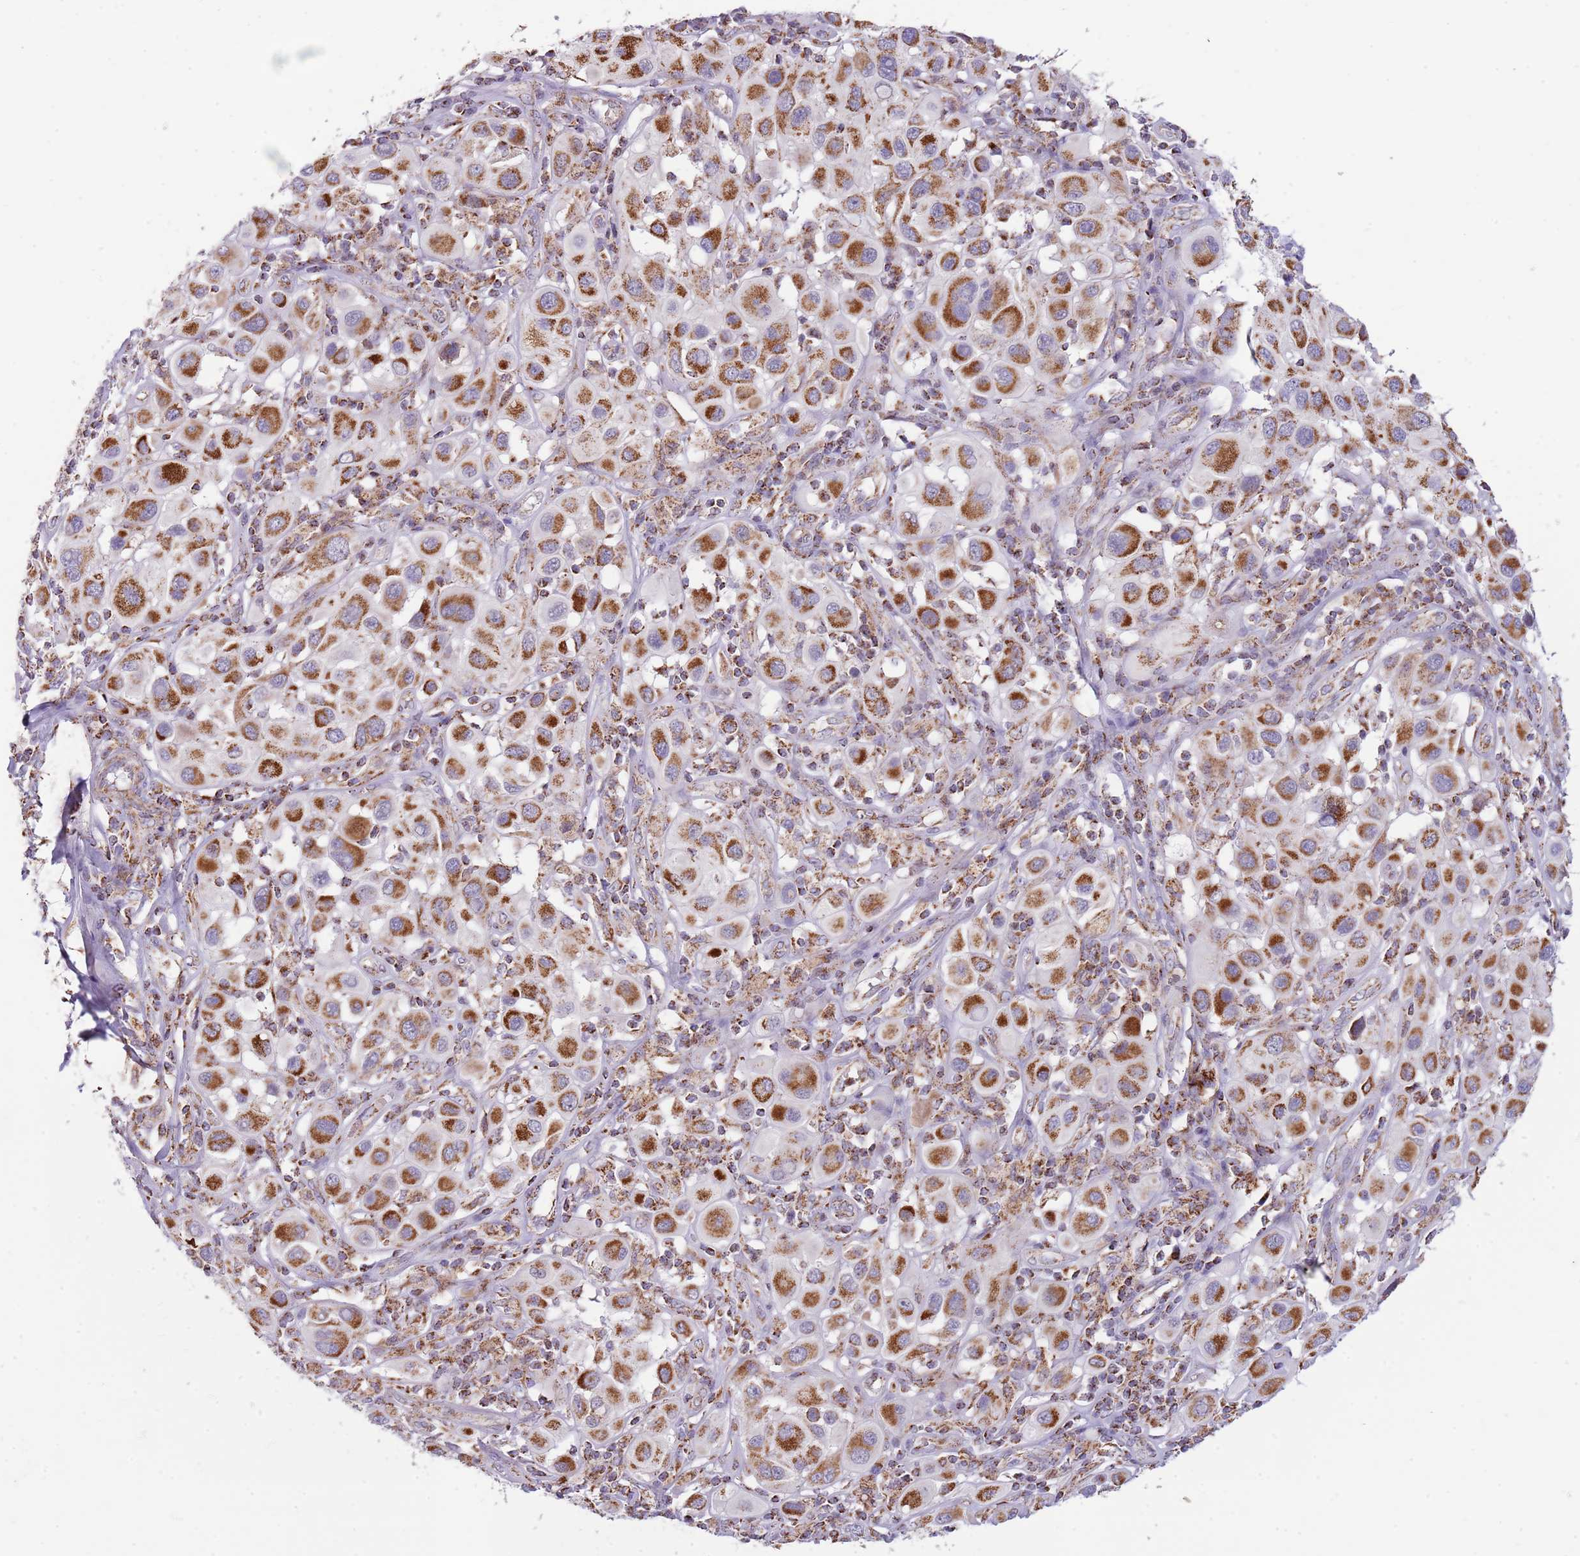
{"staining": {"intensity": "strong", "quantity": ">75%", "location": "cytoplasmic/membranous"}, "tissue": "melanoma", "cell_type": "Tumor cells", "image_type": "cancer", "snomed": [{"axis": "morphology", "description": "Malignant melanoma, Metastatic site"}, {"axis": "topography", "description": "Skin"}], "caption": "The histopathology image exhibits staining of malignant melanoma (metastatic site), revealing strong cytoplasmic/membranous protein expression (brown color) within tumor cells.", "gene": "LHX6", "patient": {"sex": "male", "age": 41}}